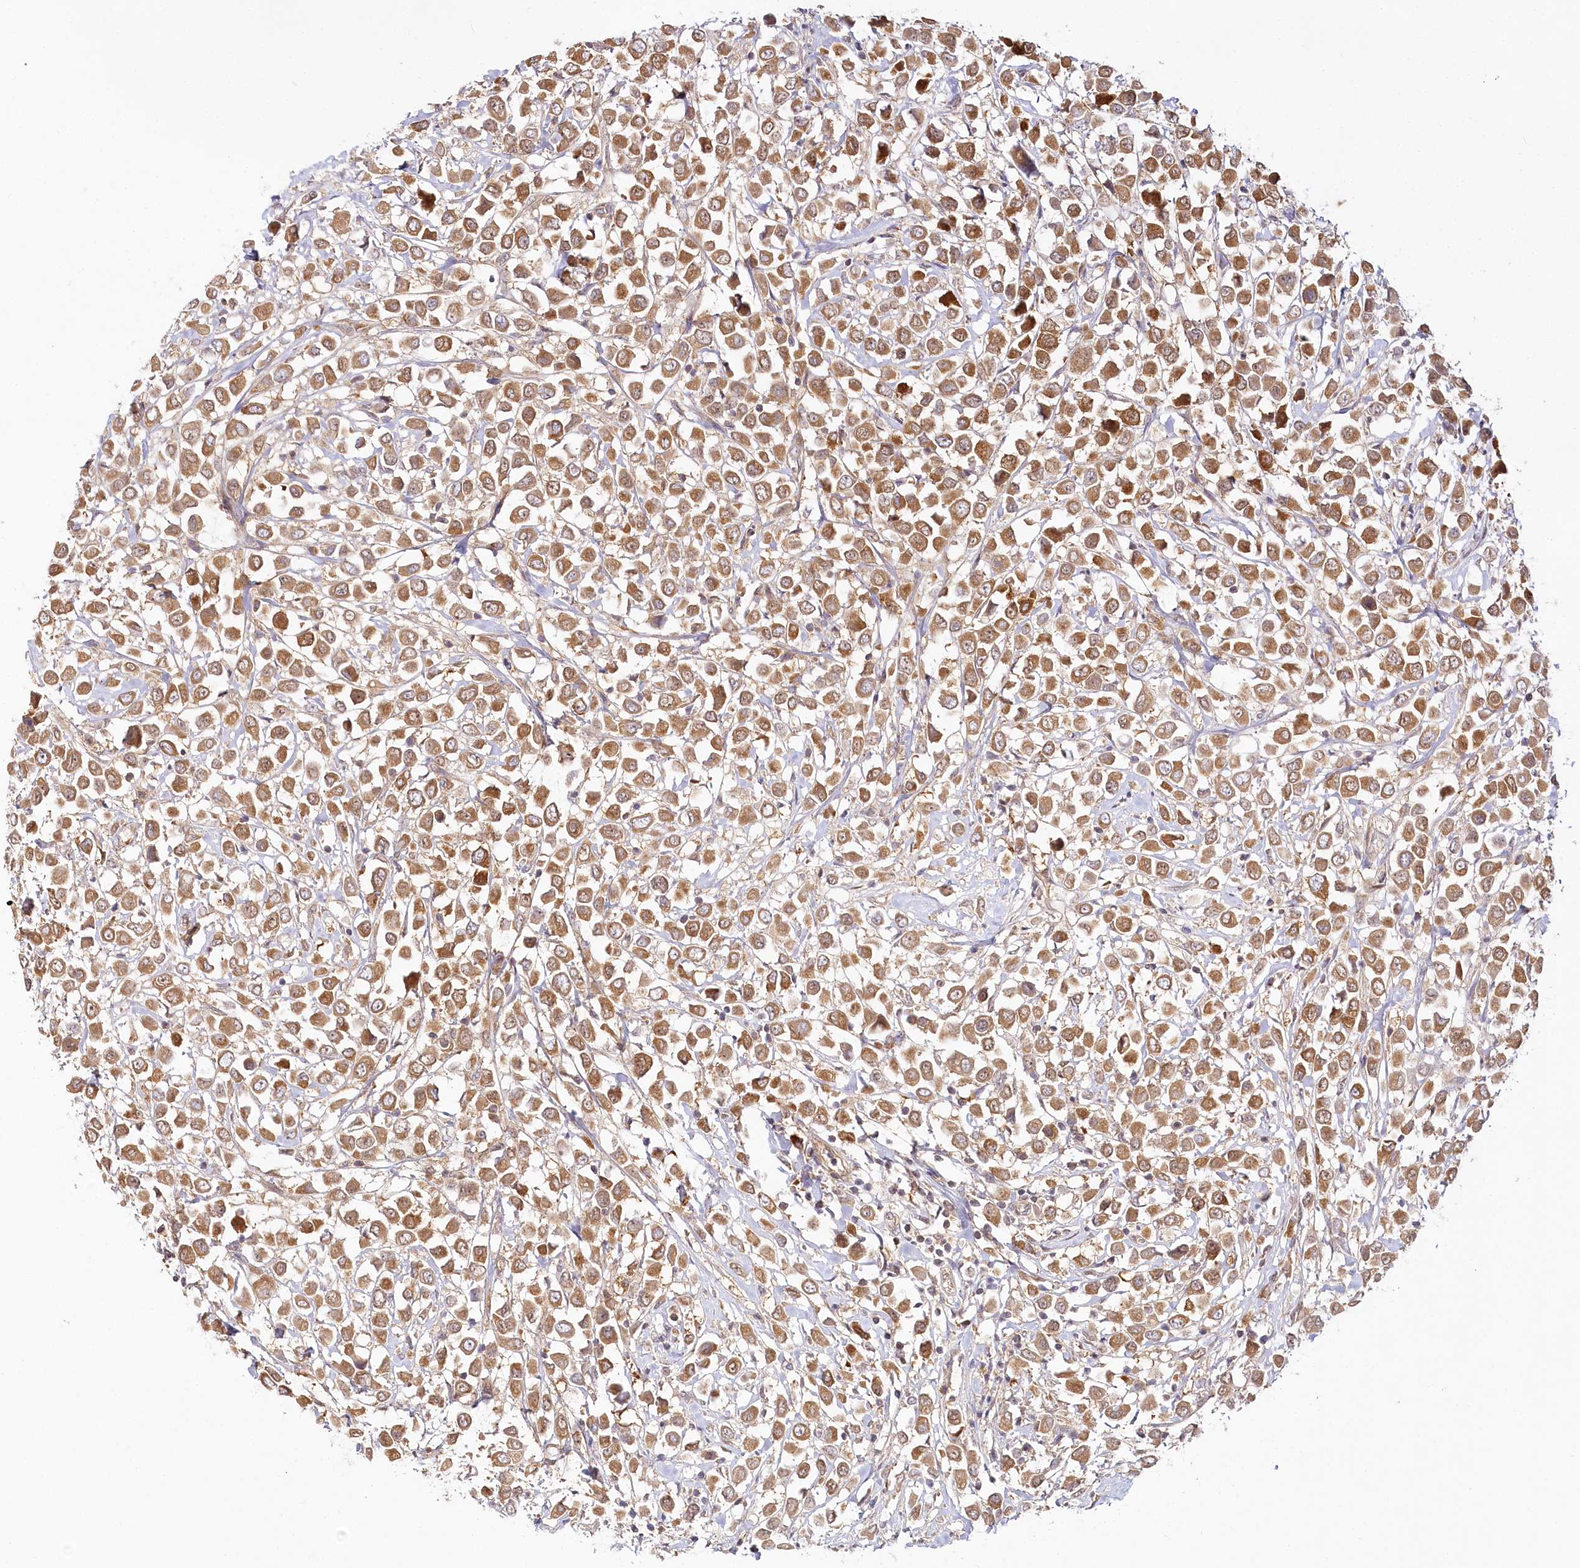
{"staining": {"intensity": "moderate", "quantity": ">75%", "location": "cytoplasmic/membranous"}, "tissue": "breast cancer", "cell_type": "Tumor cells", "image_type": "cancer", "snomed": [{"axis": "morphology", "description": "Duct carcinoma"}, {"axis": "topography", "description": "Breast"}], "caption": "DAB (3,3'-diaminobenzidine) immunohistochemical staining of human breast intraductal carcinoma demonstrates moderate cytoplasmic/membranous protein staining in approximately >75% of tumor cells.", "gene": "INPP4B", "patient": {"sex": "female", "age": 61}}